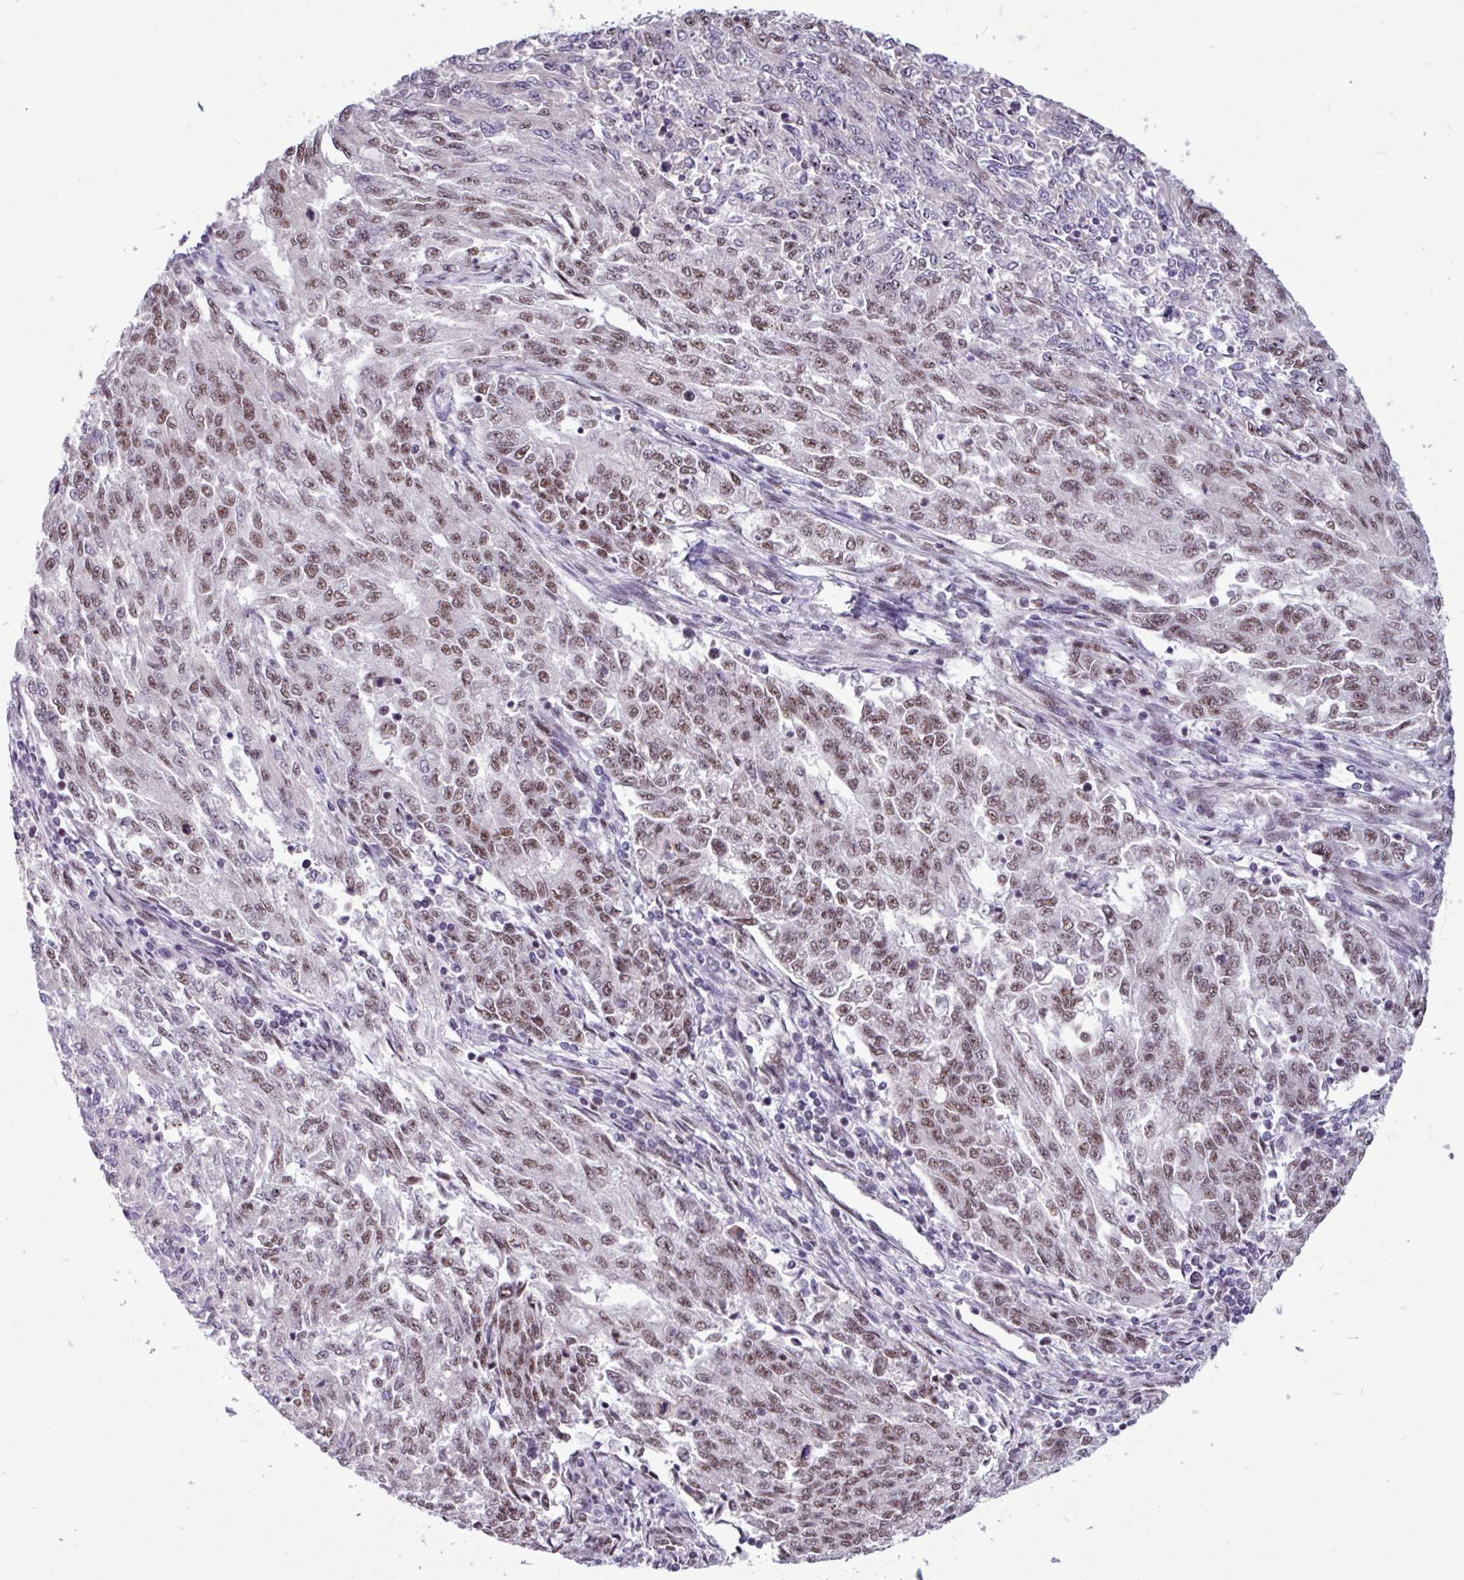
{"staining": {"intensity": "moderate", "quantity": ">75%", "location": "nuclear"}, "tissue": "endometrial cancer", "cell_type": "Tumor cells", "image_type": "cancer", "snomed": [{"axis": "morphology", "description": "Adenocarcinoma, NOS"}, {"axis": "topography", "description": "Endometrium"}], "caption": "Immunohistochemistry (IHC) of adenocarcinoma (endometrial) displays medium levels of moderate nuclear staining in approximately >75% of tumor cells.", "gene": "UTP18", "patient": {"sex": "female", "age": 50}}